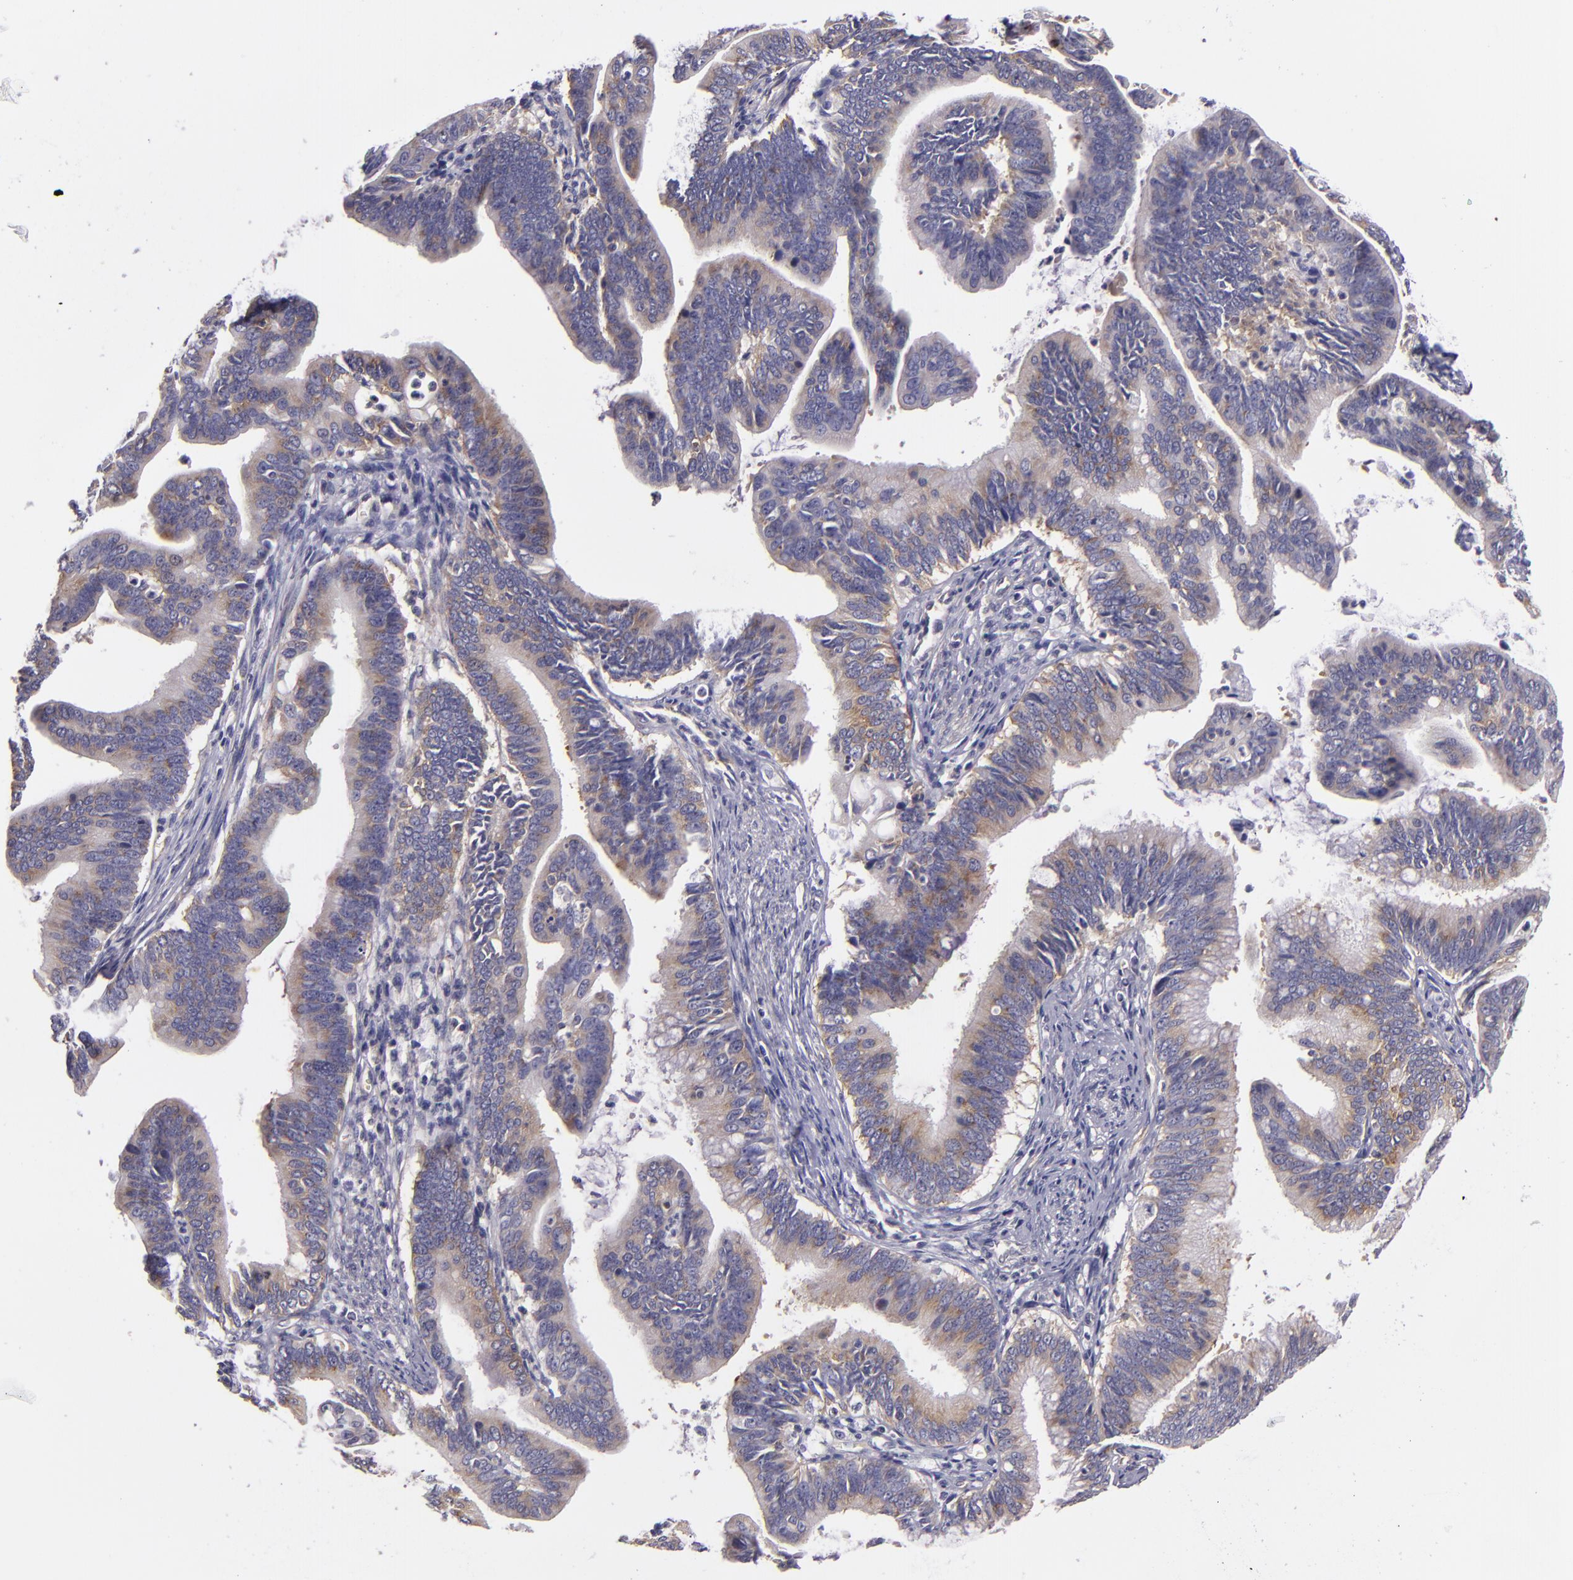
{"staining": {"intensity": "moderate", "quantity": "25%-75%", "location": "cytoplasmic/membranous"}, "tissue": "cervical cancer", "cell_type": "Tumor cells", "image_type": "cancer", "snomed": [{"axis": "morphology", "description": "Adenocarcinoma, NOS"}, {"axis": "topography", "description": "Cervix"}], "caption": "High-power microscopy captured an immunohistochemistry (IHC) histopathology image of cervical adenocarcinoma, revealing moderate cytoplasmic/membranous expression in about 25%-75% of tumor cells.", "gene": "UPF3B", "patient": {"sex": "female", "age": 47}}